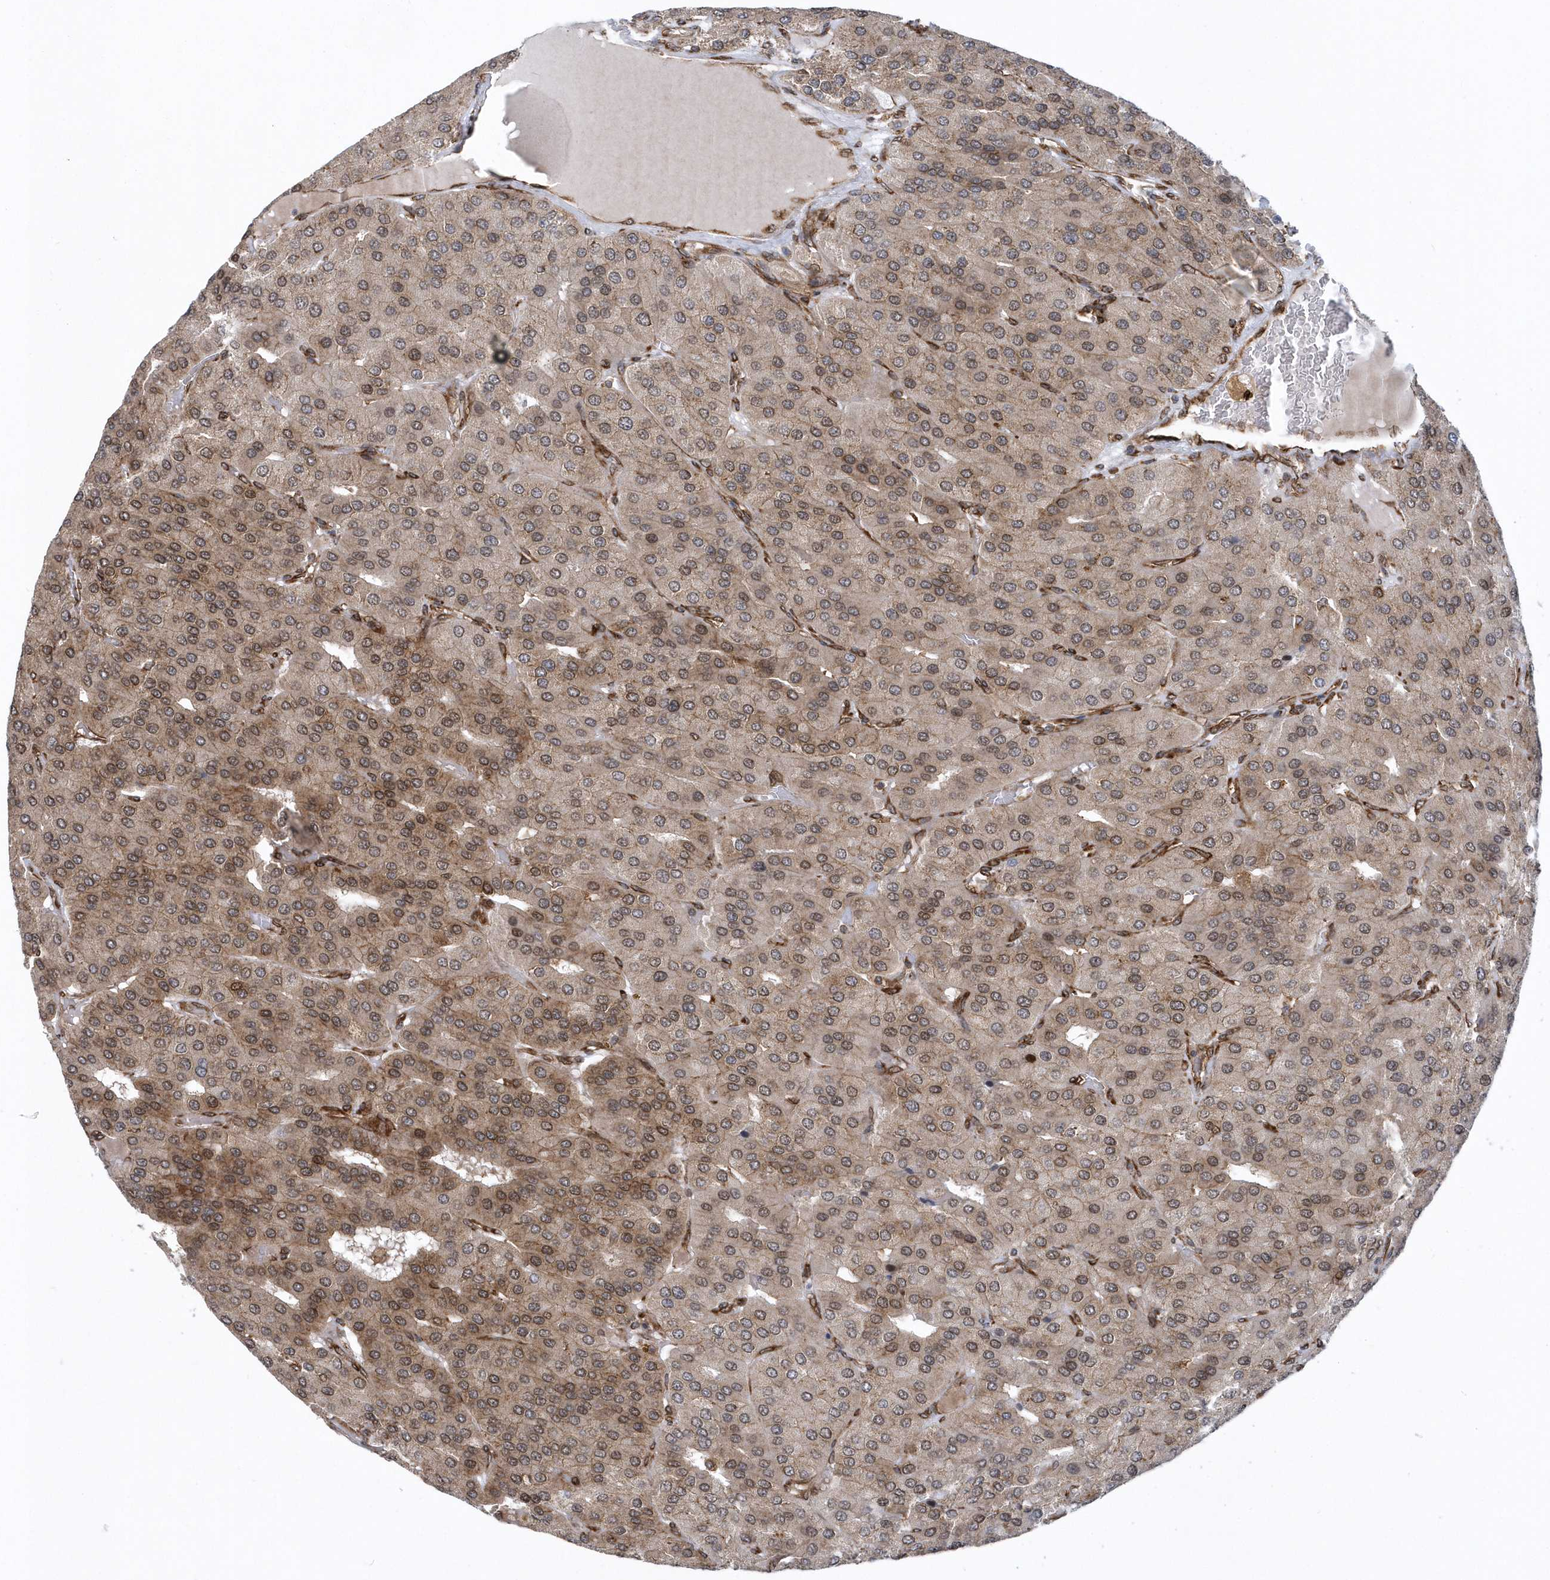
{"staining": {"intensity": "moderate", "quantity": "25%-75%", "location": "cytoplasmic/membranous,nuclear"}, "tissue": "parathyroid gland", "cell_type": "Glandular cells", "image_type": "normal", "snomed": [{"axis": "morphology", "description": "Normal tissue, NOS"}, {"axis": "morphology", "description": "Adenoma, NOS"}, {"axis": "topography", "description": "Parathyroid gland"}], "caption": "Glandular cells display moderate cytoplasmic/membranous,nuclear positivity in about 25%-75% of cells in unremarkable parathyroid gland. (DAB (3,3'-diaminobenzidine) = brown stain, brightfield microscopy at high magnification).", "gene": "PHF1", "patient": {"sex": "female", "age": 86}}